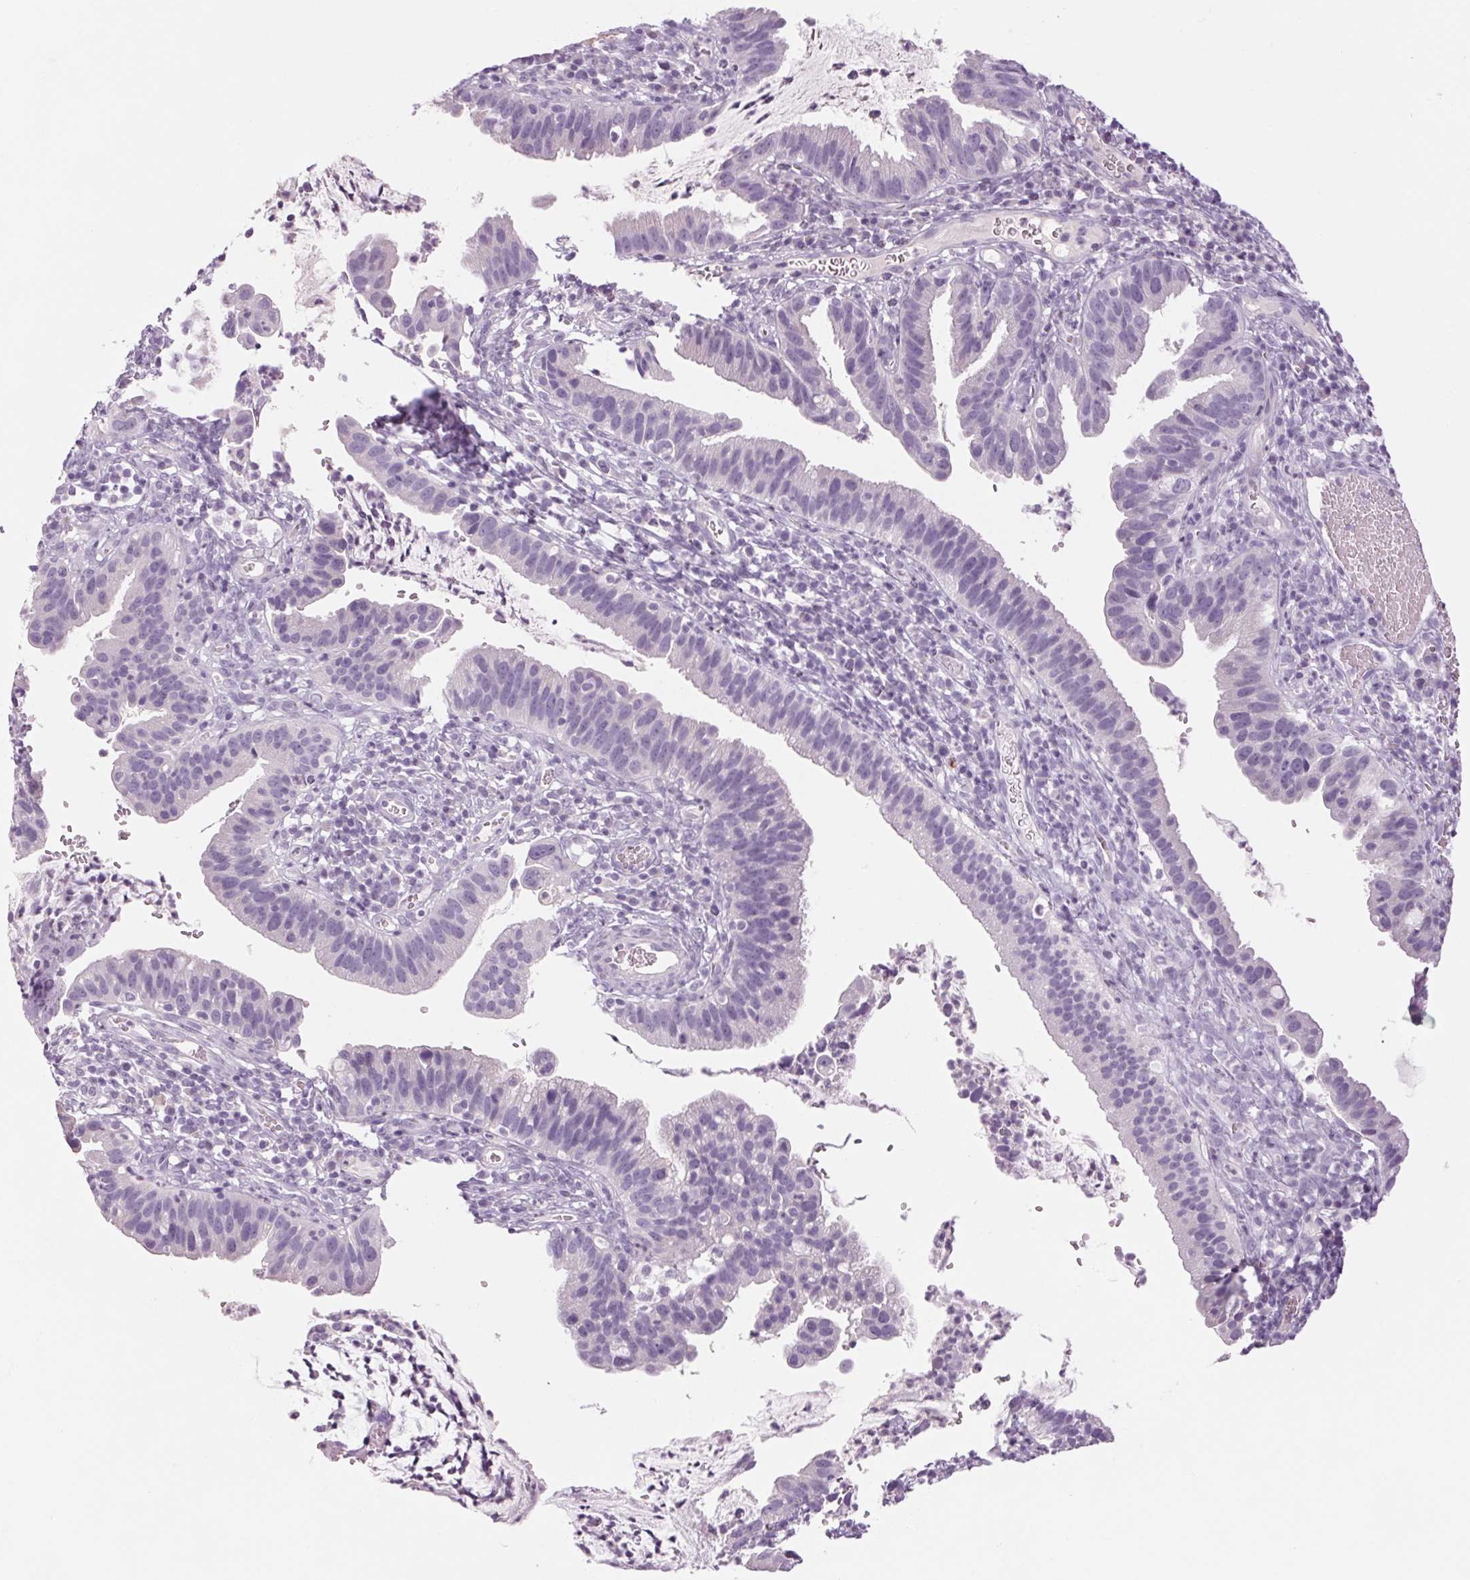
{"staining": {"intensity": "negative", "quantity": "none", "location": "none"}, "tissue": "cervical cancer", "cell_type": "Tumor cells", "image_type": "cancer", "snomed": [{"axis": "morphology", "description": "Adenocarcinoma, NOS"}, {"axis": "topography", "description": "Cervix"}], "caption": "Tumor cells show no significant protein positivity in cervical adenocarcinoma. (DAB (3,3'-diaminobenzidine) immunohistochemistry visualized using brightfield microscopy, high magnification).", "gene": "RPTN", "patient": {"sex": "female", "age": 34}}